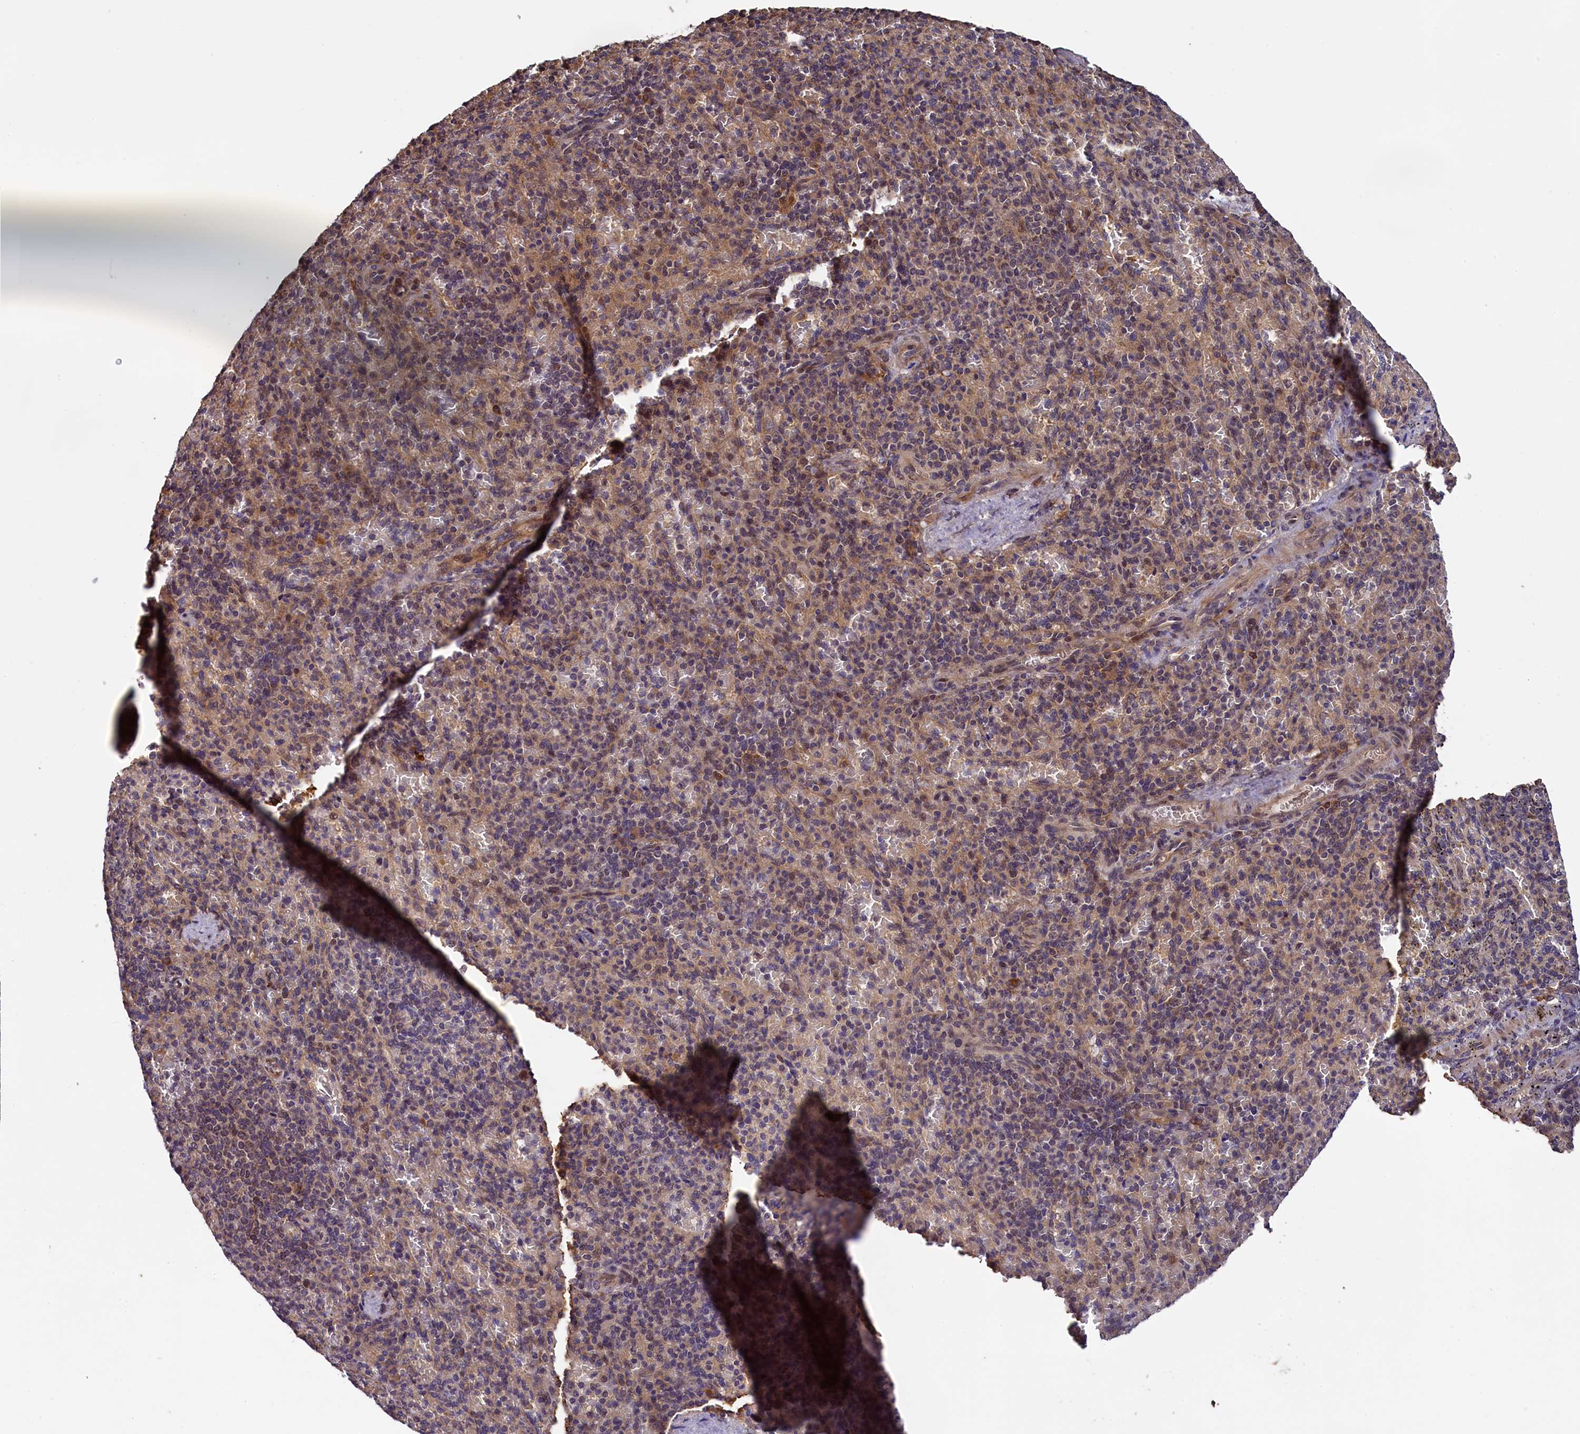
{"staining": {"intensity": "weak", "quantity": "25%-75%", "location": "cytoplasmic/membranous"}, "tissue": "spleen", "cell_type": "Cells in red pulp", "image_type": "normal", "snomed": [{"axis": "morphology", "description": "Normal tissue, NOS"}, {"axis": "topography", "description": "Spleen"}], "caption": "A brown stain labels weak cytoplasmic/membranous expression of a protein in cells in red pulp of normal spleen.", "gene": "DOHH", "patient": {"sex": "female", "age": 74}}